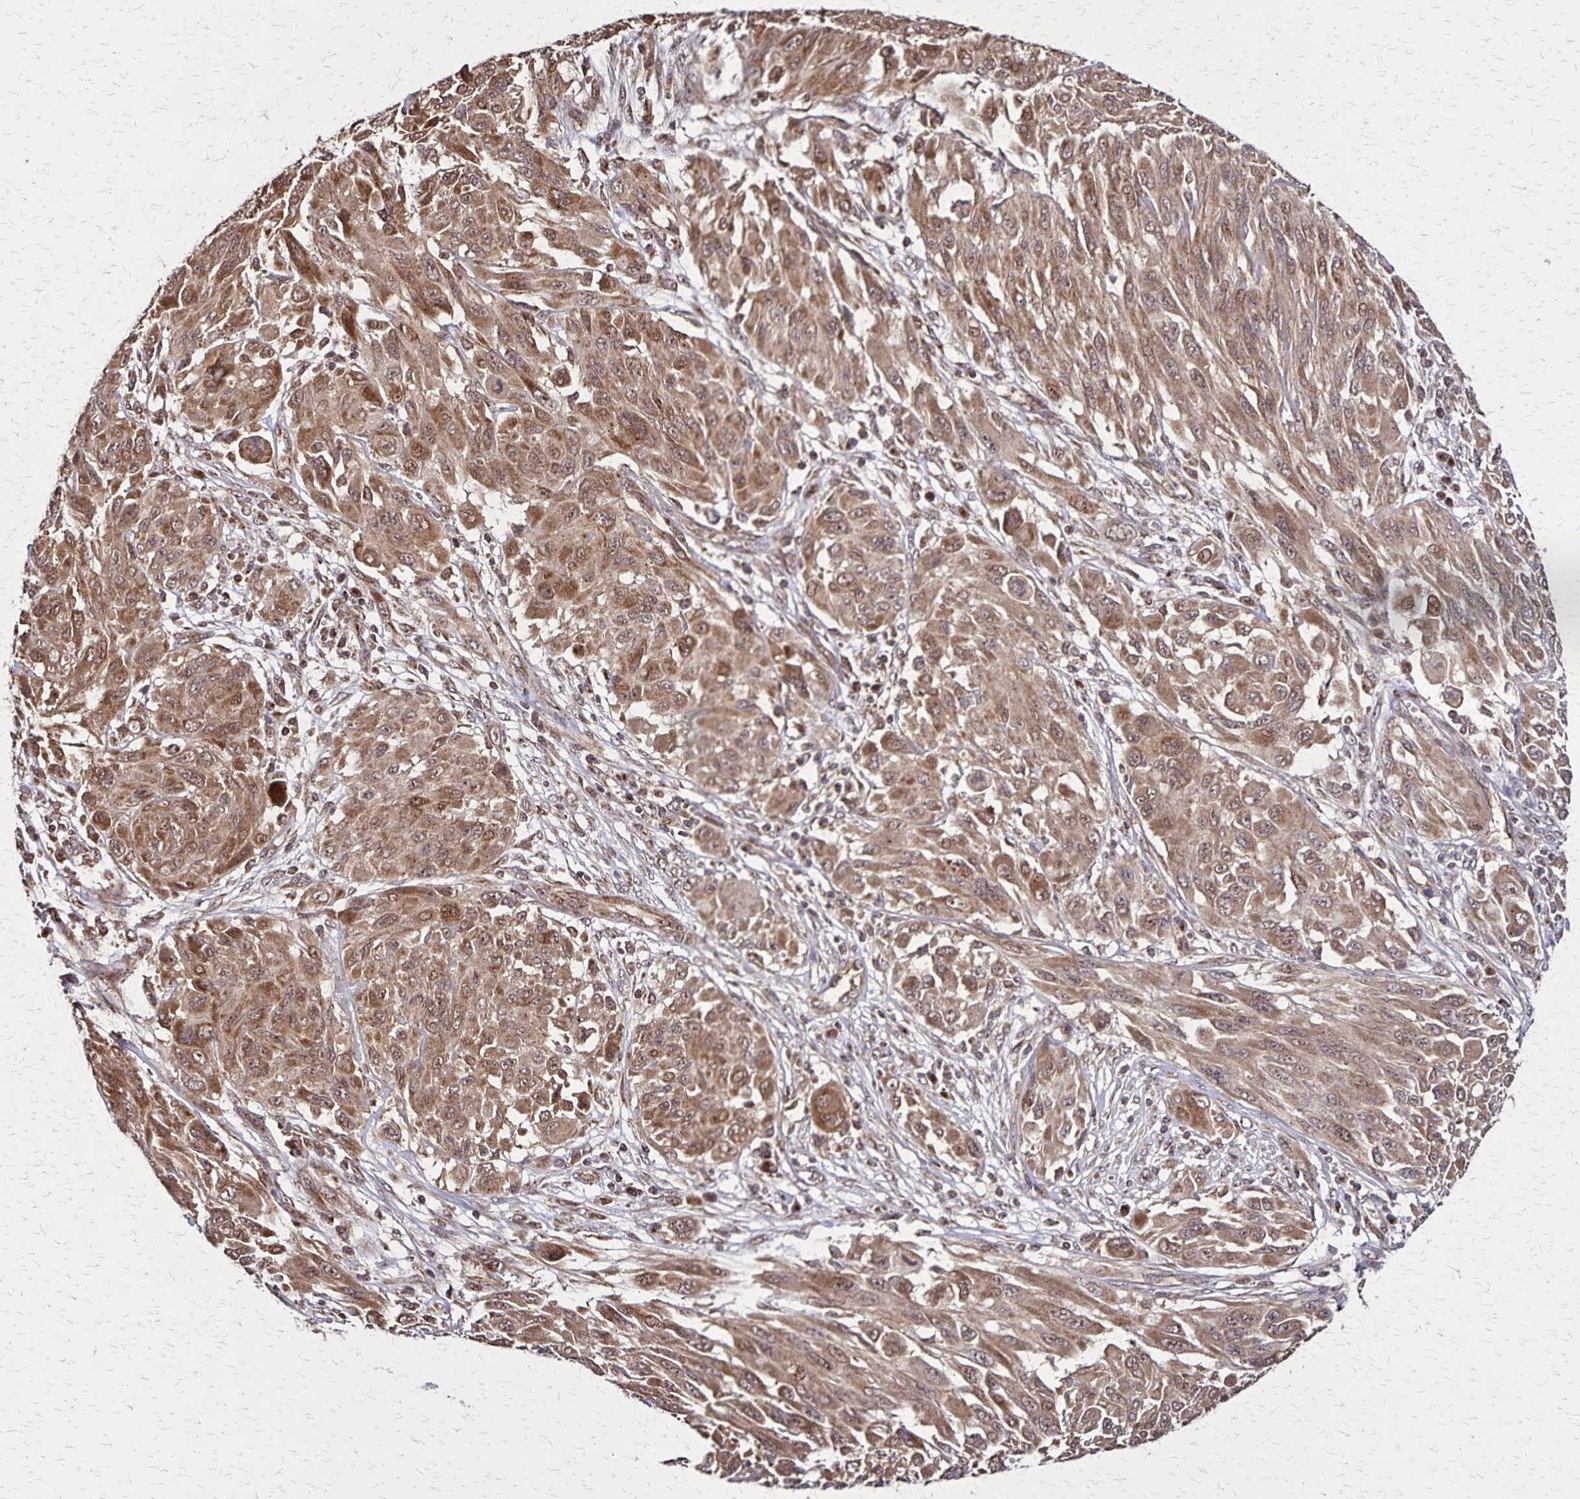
{"staining": {"intensity": "moderate", "quantity": ">75%", "location": "cytoplasmic/membranous,nuclear"}, "tissue": "melanoma", "cell_type": "Tumor cells", "image_type": "cancer", "snomed": [{"axis": "morphology", "description": "Malignant melanoma, NOS"}, {"axis": "topography", "description": "Skin"}], "caption": "High-magnification brightfield microscopy of malignant melanoma stained with DAB (3,3'-diaminobenzidine) (brown) and counterstained with hematoxylin (blue). tumor cells exhibit moderate cytoplasmic/membranous and nuclear expression is appreciated in about>75% of cells. The staining was performed using DAB to visualize the protein expression in brown, while the nuclei were stained in blue with hematoxylin (Magnification: 20x).", "gene": "NFS1", "patient": {"sex": "female", "age": 91}}